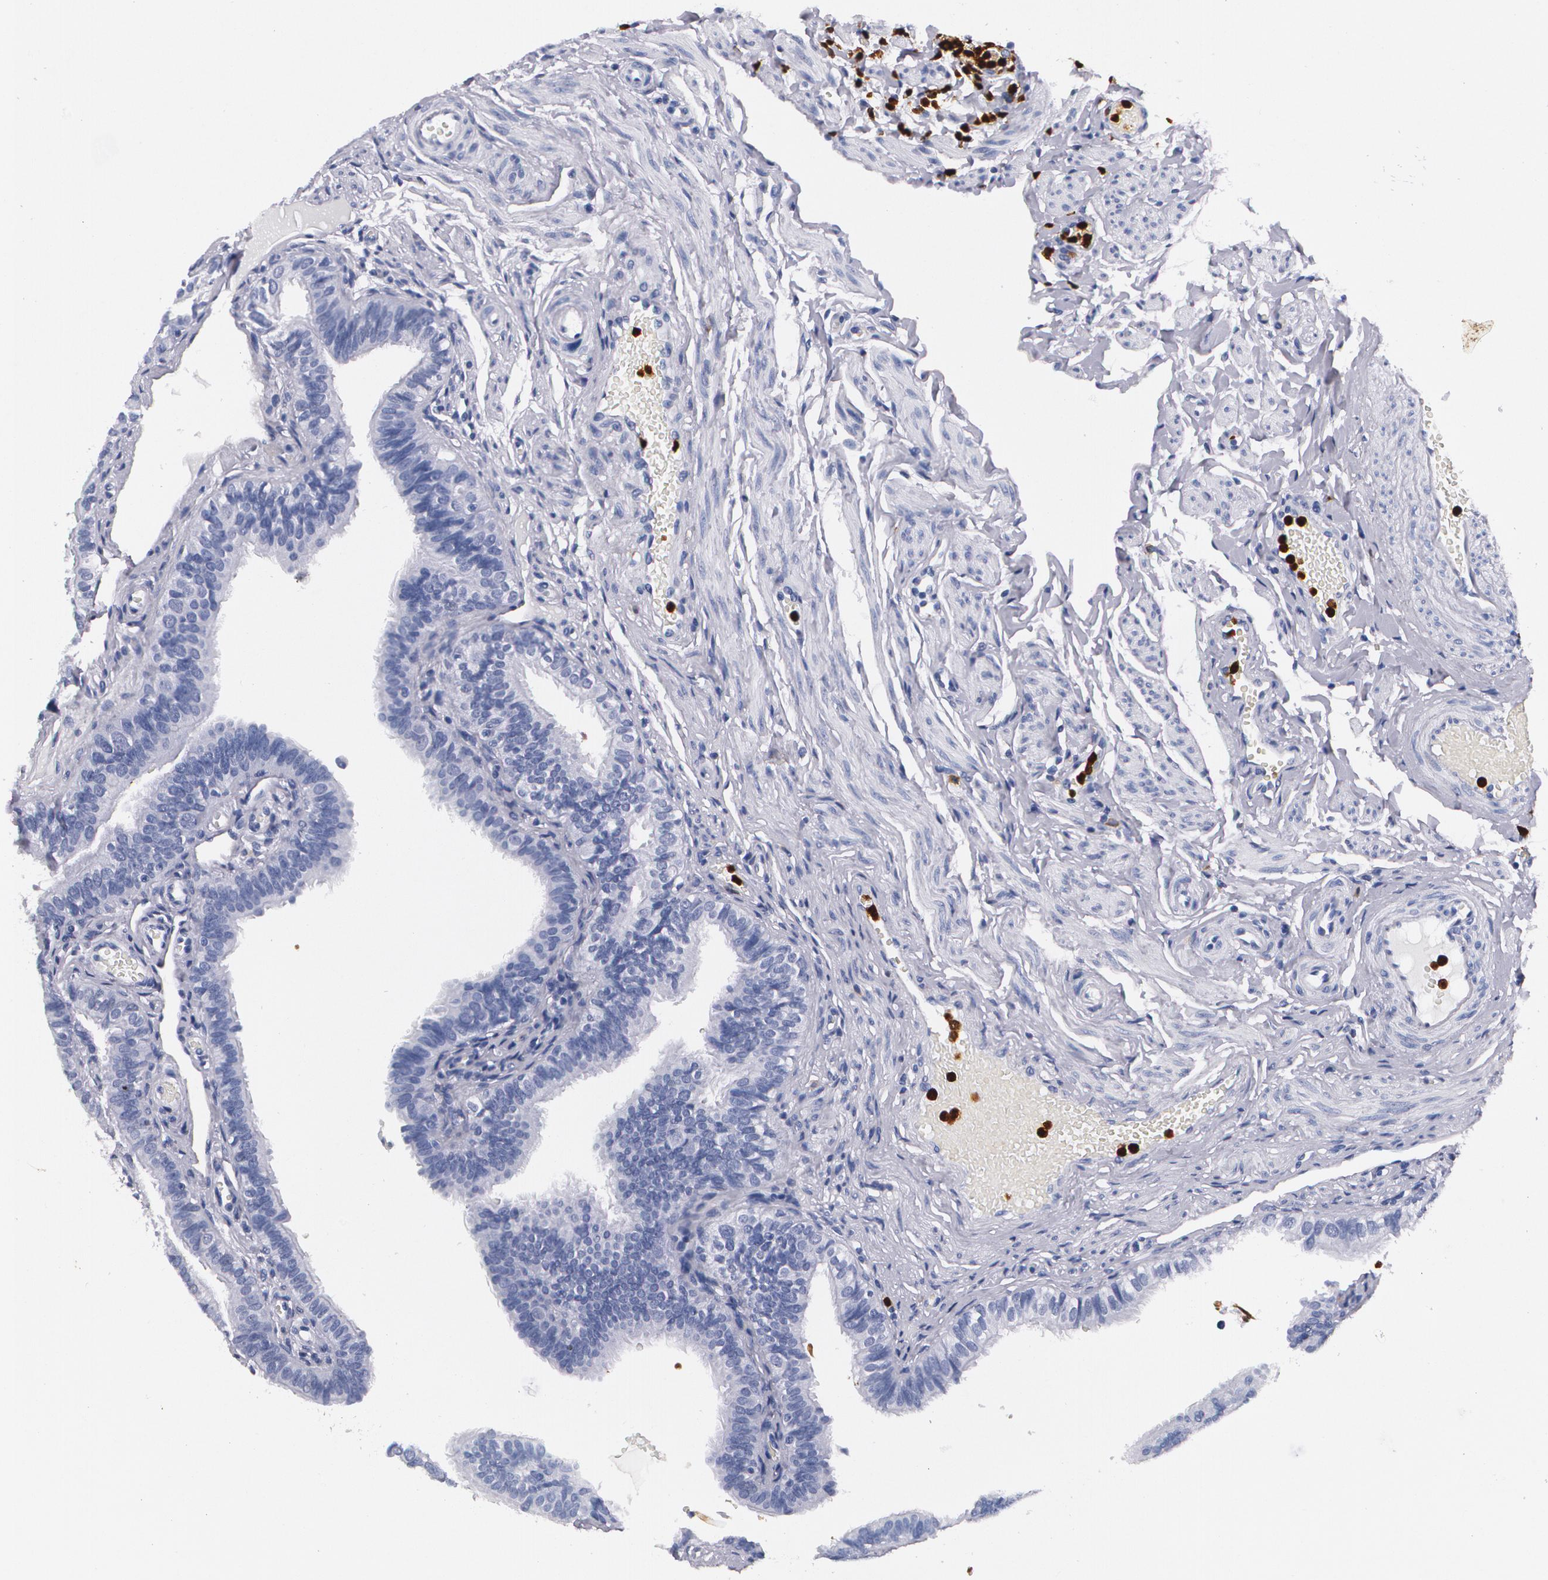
{"staining": {"intensity": "negative", "quantity": "none", "location": "none"}, "tissue": "fallopian tube", "cell_type": "Glandular cells", "image_type": "normal", "snomed": [{"axis": "morphology", "description": "Normal tissue, NOS"}, {"axis": "morphology", "description": "Dermoid, NOS"}, {"axis": "topography", "description": "Fallopian tube"}], "caption": "Unremarkable fallopian tube was stained to show a protein in brown. There is no significant staining in glandular cells. Nuclei are stained in blue.", "gene": "S100A8", "patient": {"sex": "female", "age": 33}}